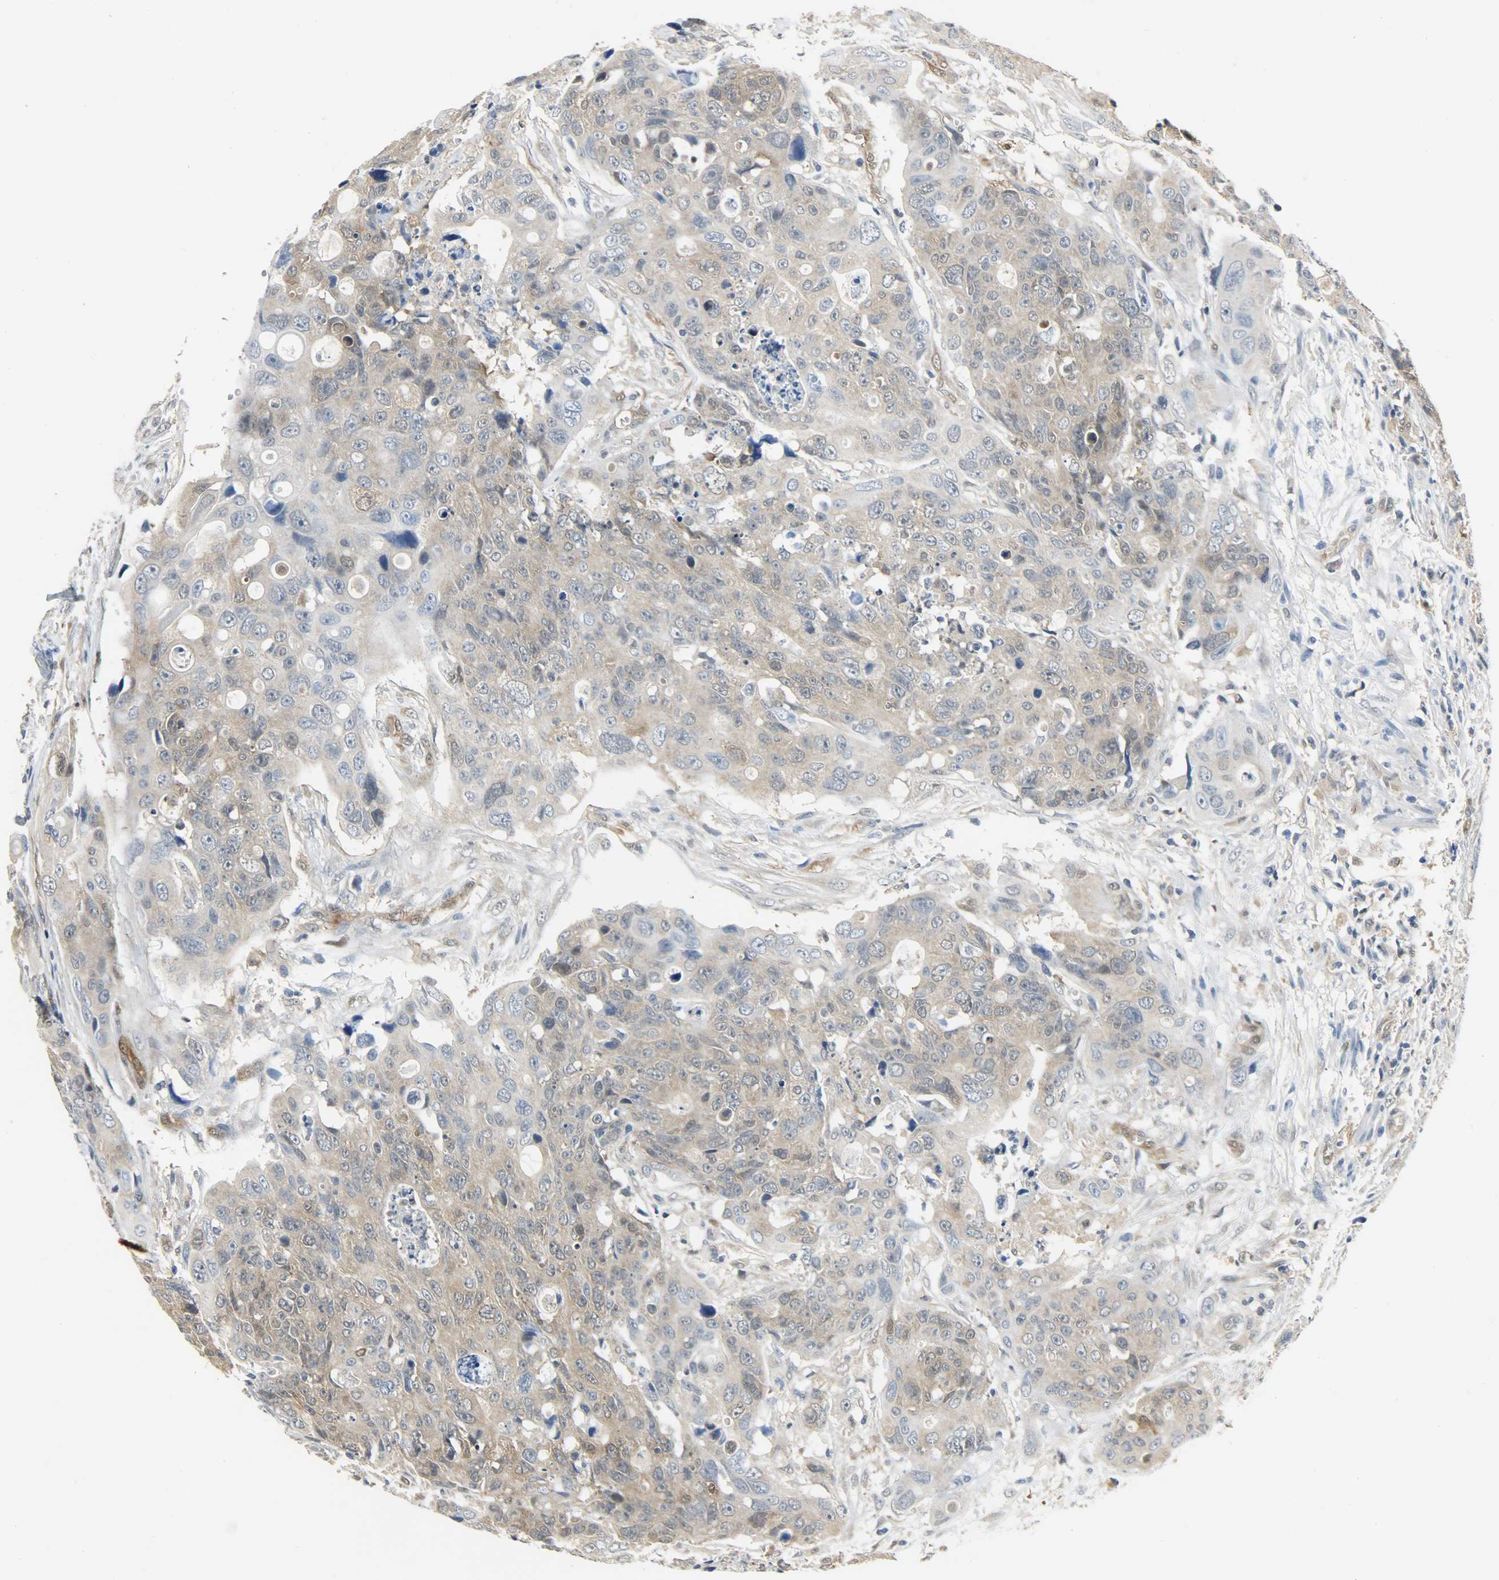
{"staining": {"intensity": "moderate", "quantity": ">75%", "location": "cytoplasmic/membranous,nuclear"}, "tissue": "colorectal cancer", "cell_type": "Tumor cells", "image_type": "cancer", "snomed": [{"axis": "morphology", "description": "Adenocarcinoma, NOS"}, {"axis": "topography", "description": "Colon"}], "caption": "IHC (DAB (3,3'-diaminobenzidine)) staining of human colorectal cancer (adenocarcinoma) demonstrates moderate cytoplasmic/membranous and nuclear protein positivity in approximately >75% of tumor cells.", "gene": "EIF4EBP1", "patient": {"sex": "female", "age": 57}}